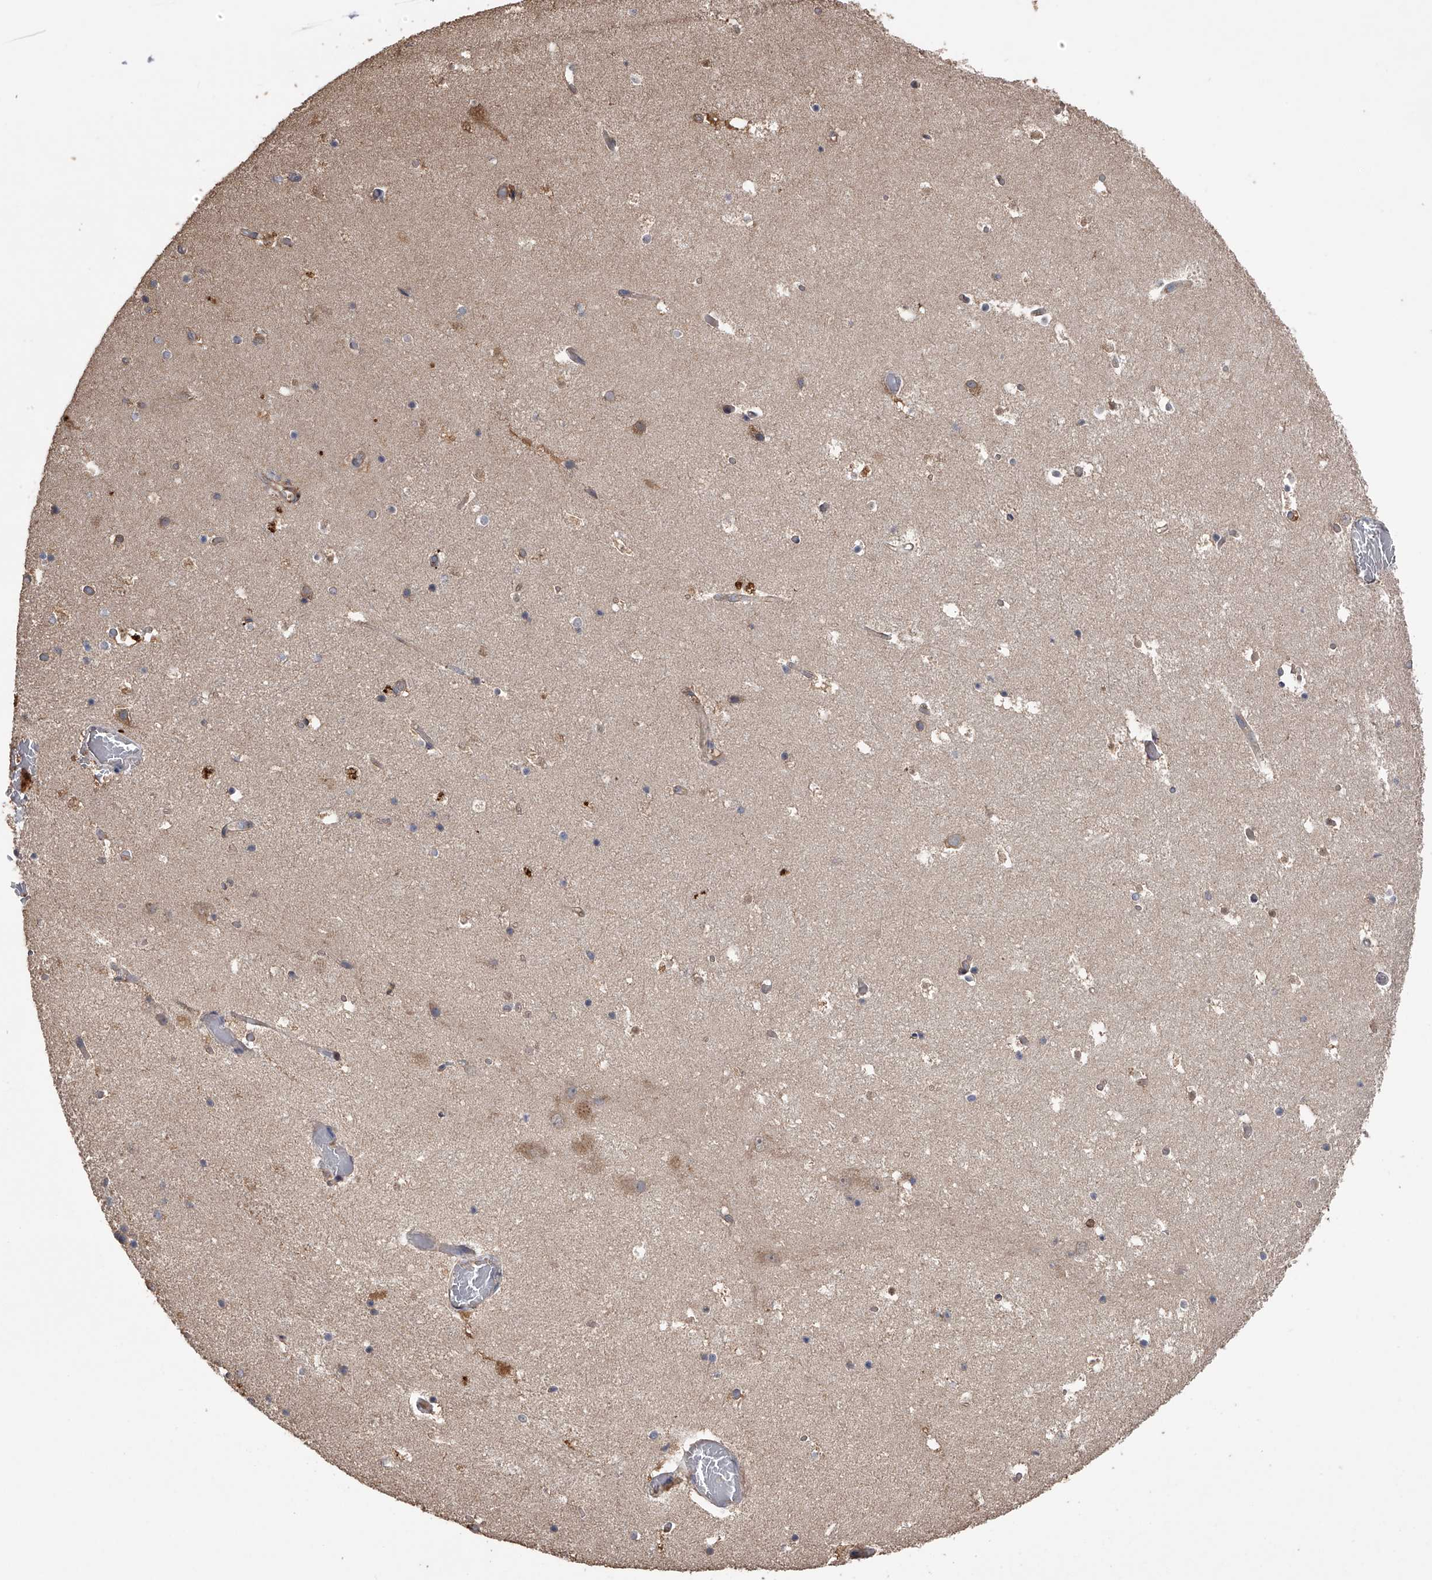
{"staining": {"intensity": "negative", "quantity": "none", "location": "none"}, "tissue": "hippocampus", "cell_type": "Glial cells", "image_type": "normal", "snomed": [{"axis": "morphology", "description": "Normal tissue, NOS"}, {"axis": "topography", "description": "Hippocampus"}], "caption": "Immunohistochemical staining of unremarkable human hippocampus reveals no significant staining in glial cells.", "gene": "ZNF343", "patient": {"sex": "female", "age": 52}}